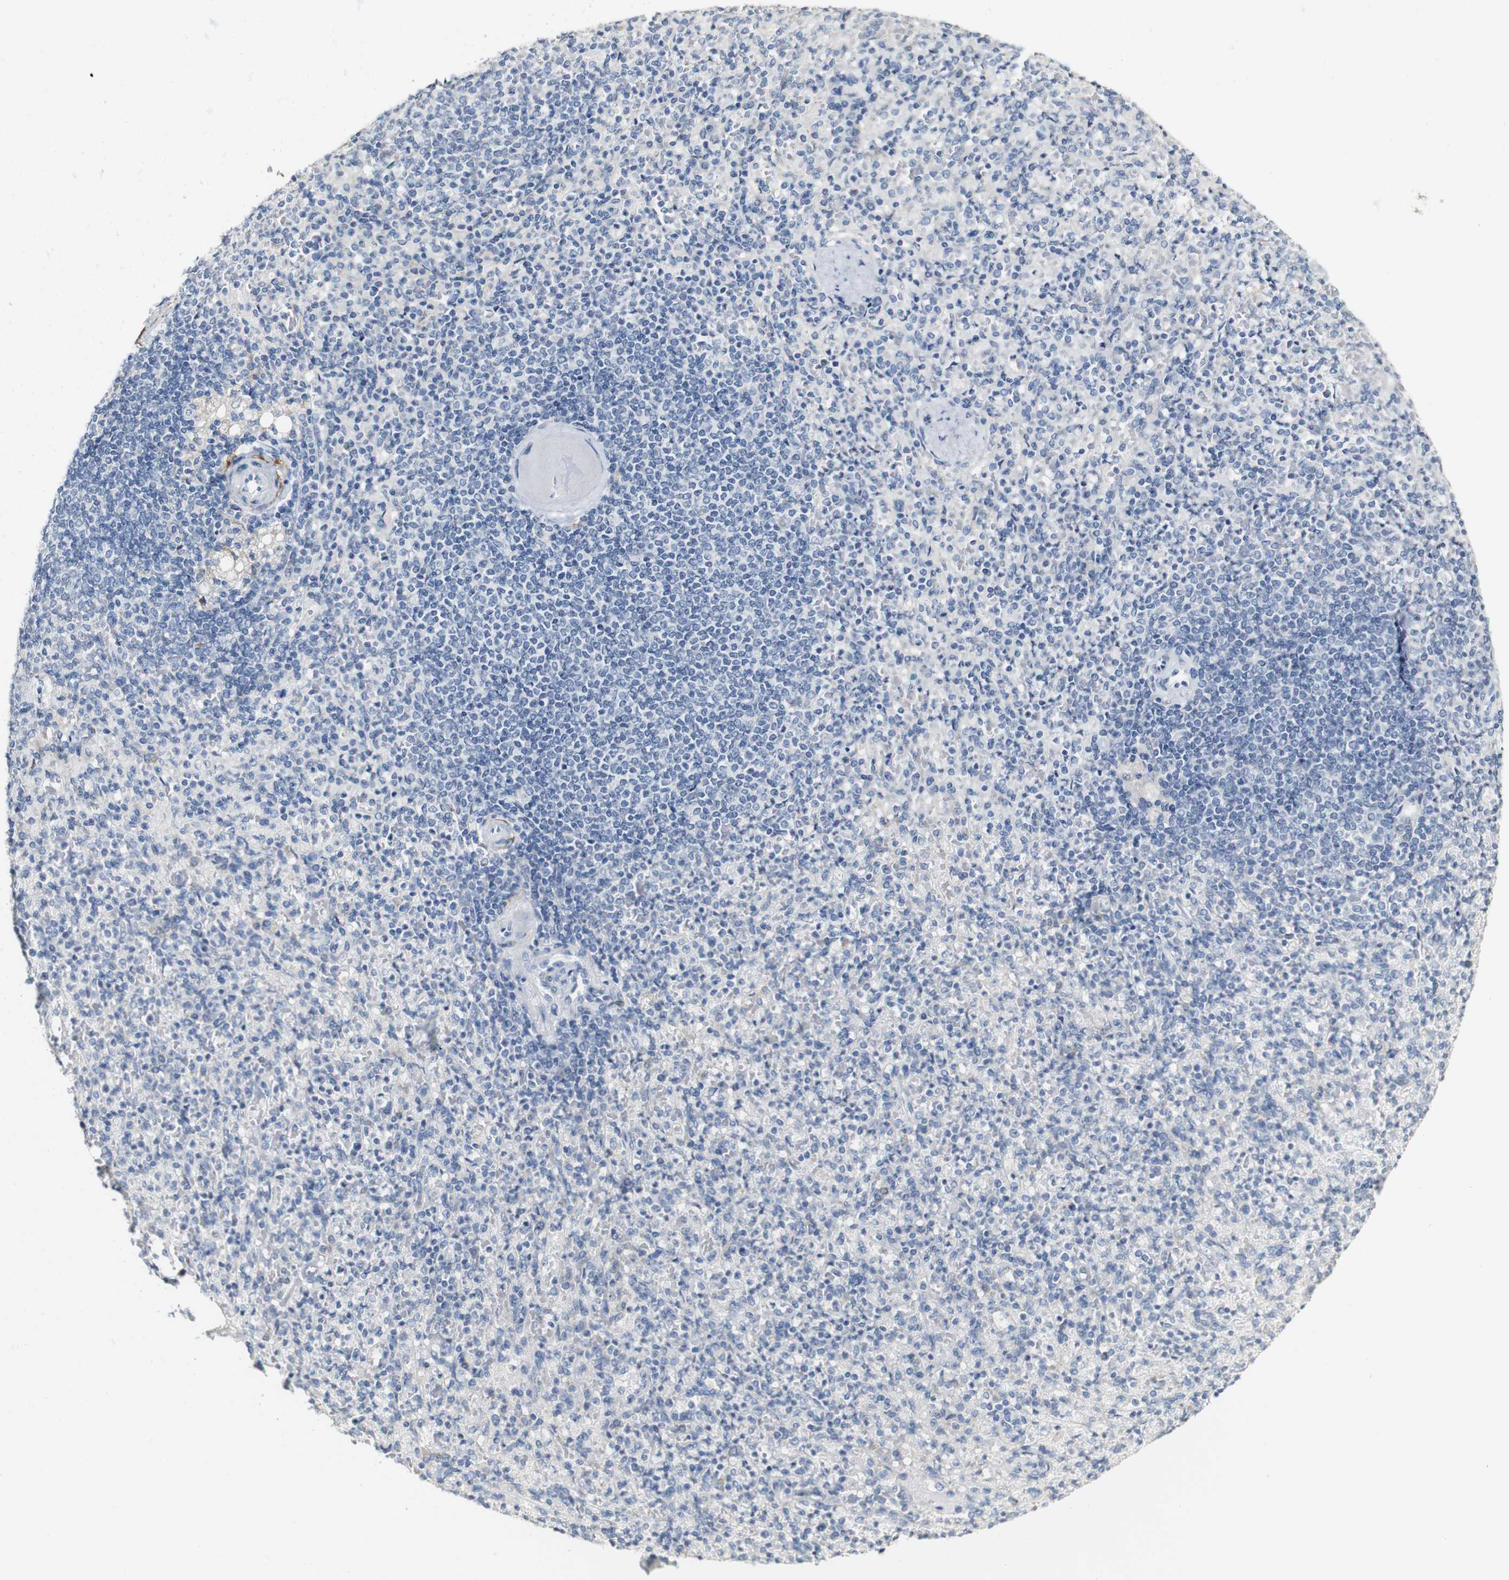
{"staining": {"intensity": "negative", "quantity": "none", "location": "none"}, "tissue": "spleen", "cell_type": "Cells in red pulp", "image_type": "normal", "snomed": [{"axis": "morphology", "description": "Normal tissue, NOS"}, {"axis": "topography", "description": "Spleen"}], "caption": "IHC of normal human spleen shows no staining in cells in red pulp. (DAB (3,3'-diaminobenzidine) immunohistochemistry, high magnification).", "gene": "FMO3", "patient": {"sex": "female", "age": 74}}